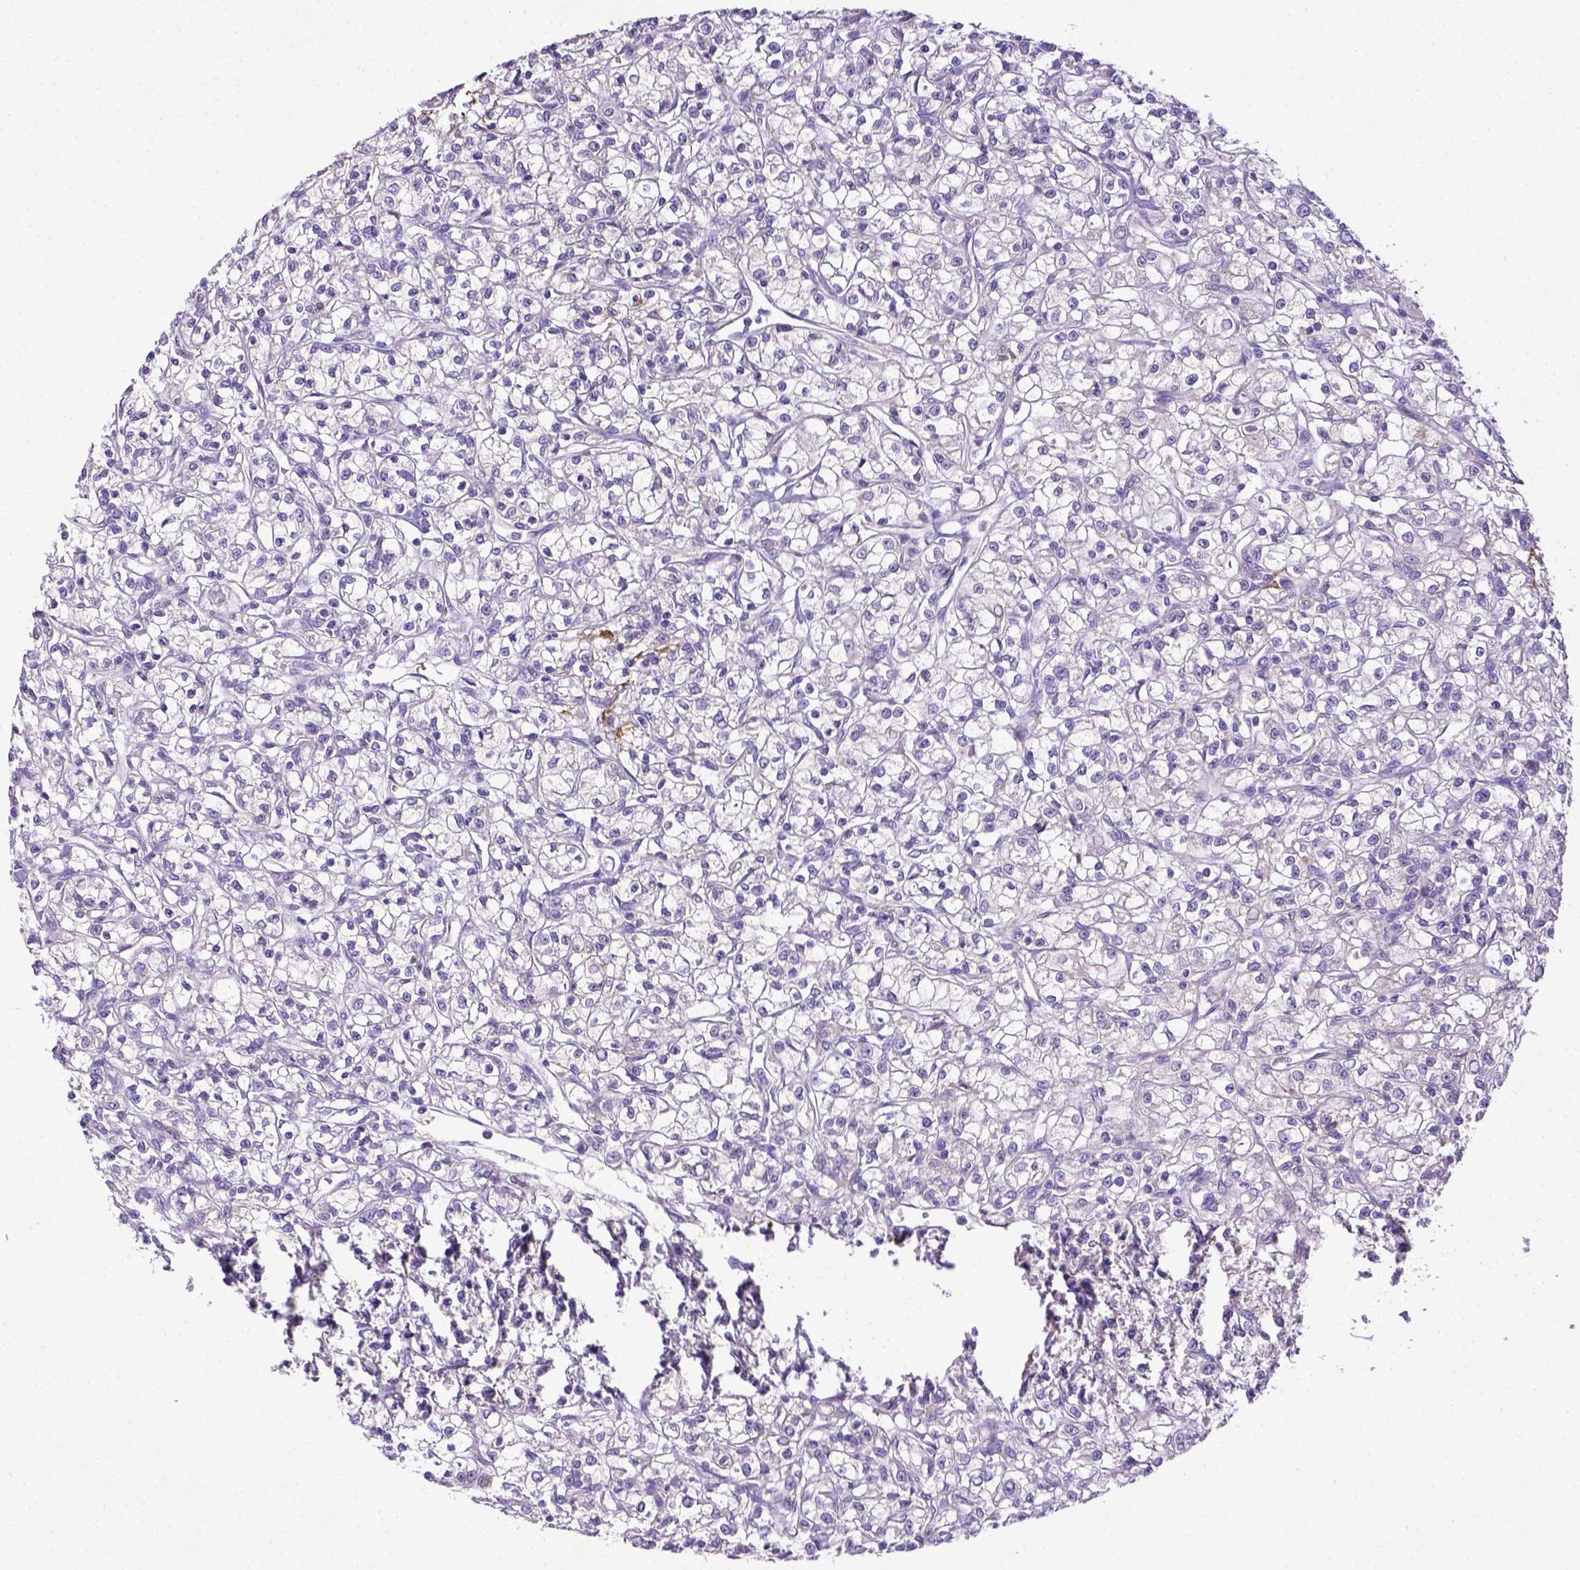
{"staining": {"intensity": "negative", "quantity": "none", "location": "none"}, "tissue": "renal cancer", "cell_type": "Tumor cells", "image_type": "cancer", "snomed": [{"axis": "morphology", "description": "Adenocarcinoma, NOS"}, {"axis": "topography", "description": "Kidney"}], "caption": "Immunohistochemistry micrograph of human renal adenocarcinoma stained for a protein (brown), which shows no staining in tumor cells. Nuclei are stained in blue.", "gene": "CD40", "patient": {"sex": "female", "age": 59}}